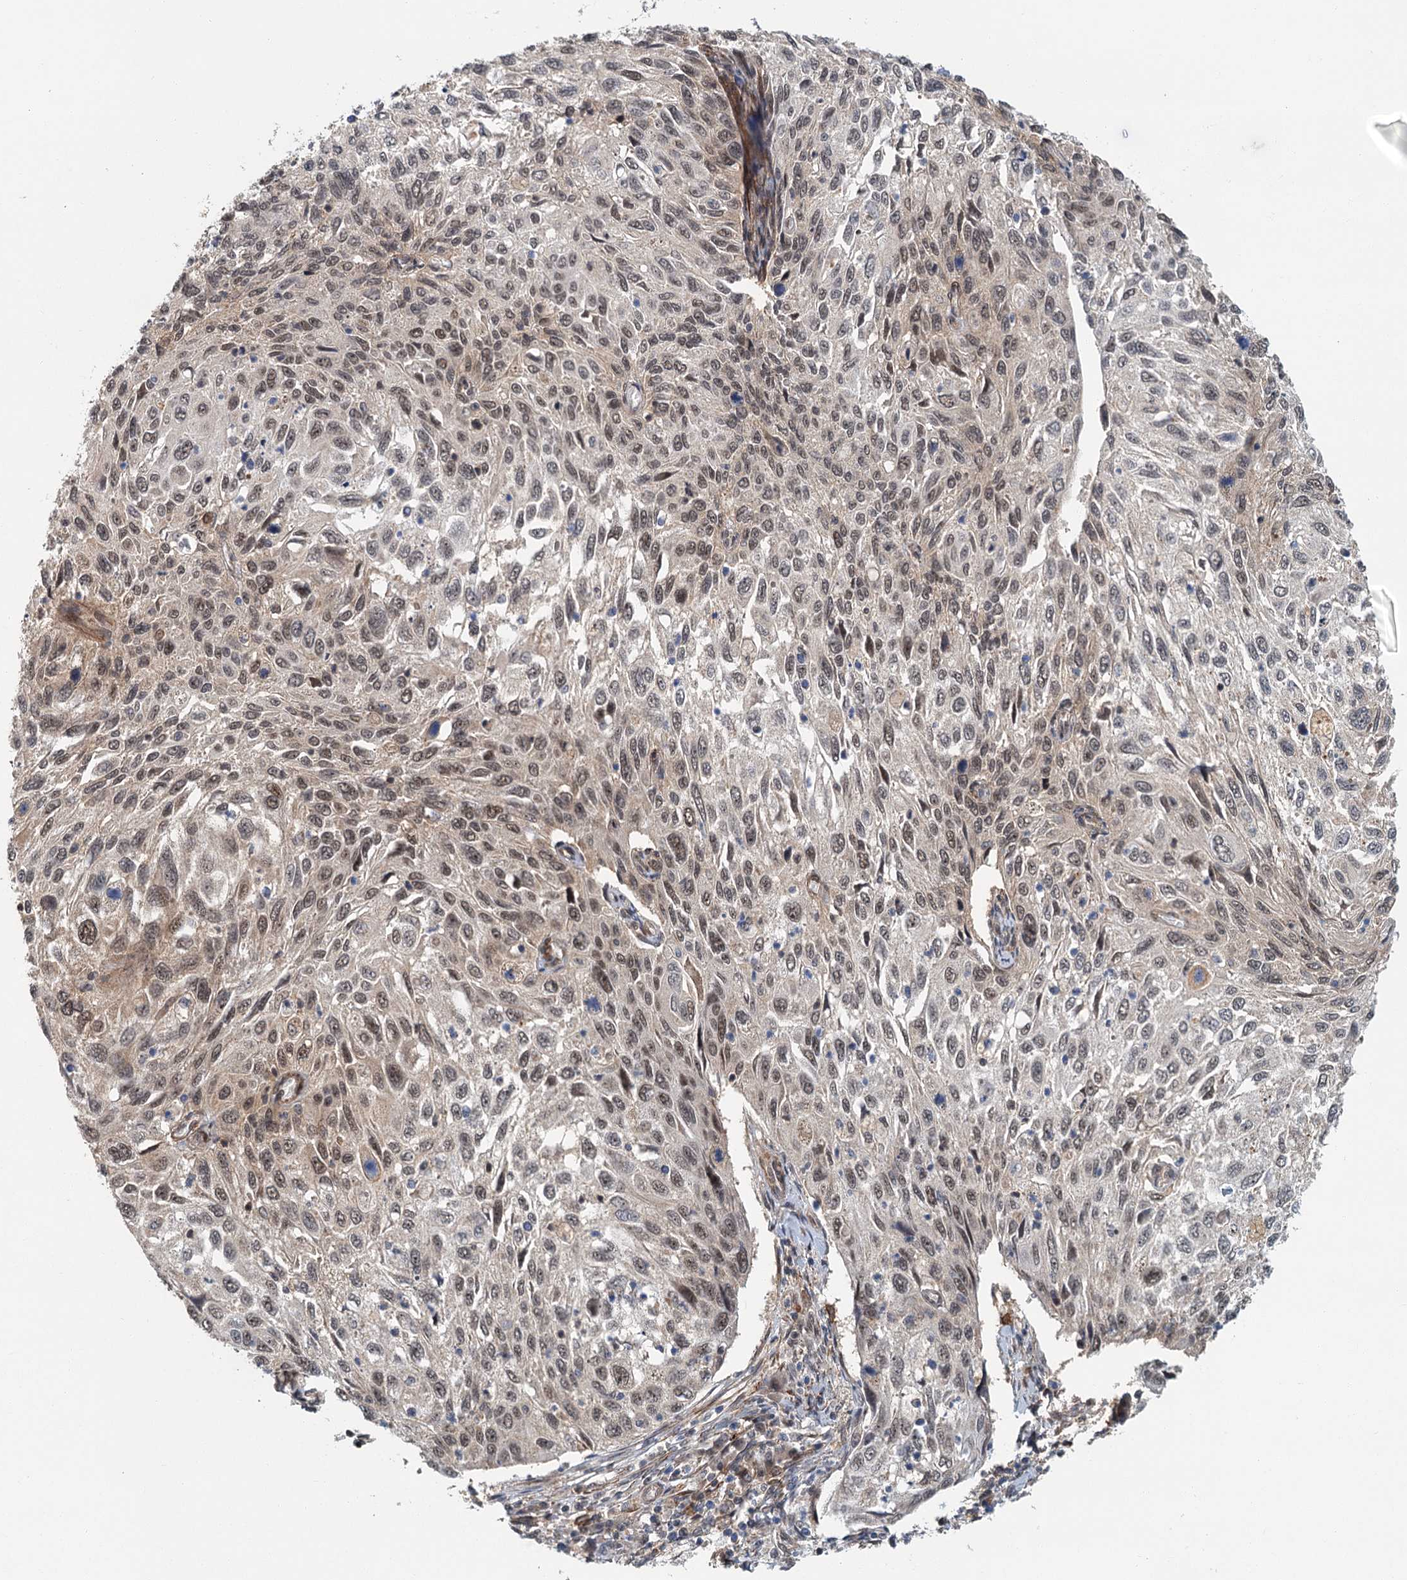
{"staining": {"intensity": "moderate", "quantity": ">75%", "location": "nuclear"}, "tissue": "cervical cancer", "cell_type": "Tumor cells", "image_type": "cancer", "snomed": [{"axis": "morphology", "description": "Squamous cell carcinoma, NOS"}, {"axis": "topography", "description": "Cervix"}], "caption": "This is a micrograph of immunohistochemistry staining of cervical cancer, which shows moderate staining in the nuclear of tumor cells.", "gene": "TAS2R42", "patient": {"sex": "female", "age": 70}}